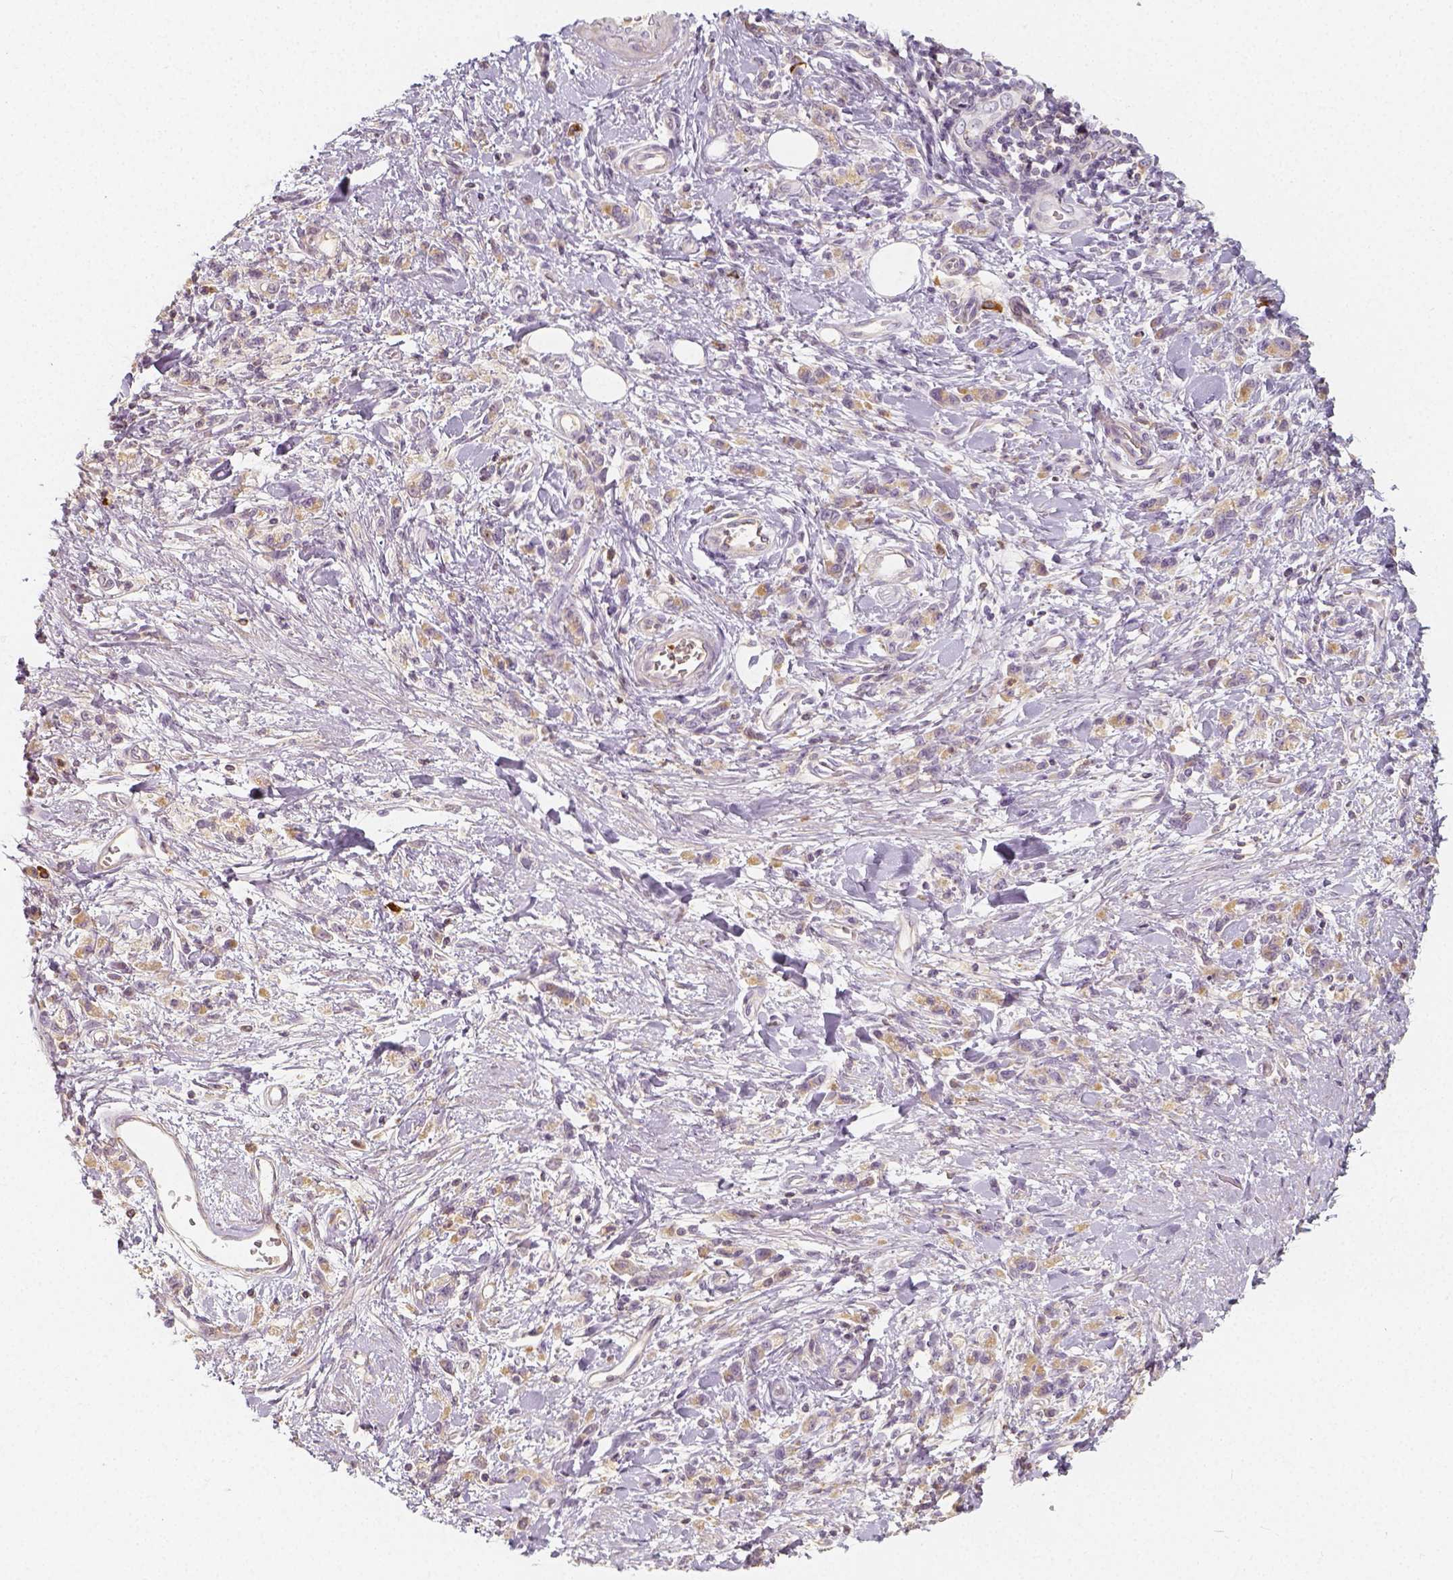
{"staining": {"intensity": "weak", "quantity": ">75%", "location": "cytoplasmic/membranous"}, "tissue": "stomach cancer", "cell_type": "Tumor cells", "image_type": "cancer", "snomed": [{"axis": "morphology", "description": "Adenocarcinoma, NOS"}, {"axis": "topography", "description": "Stomach"}], "caption": "This is a photomicrograph of immunohistochemistry (IHC) staining of adenocarcinoma (stomach), which shows weak staining in the cytoplasmic/membranous of tumor cells.", "gene": "PTPRJ", "patient": {"sex": "male", "age": 77}}